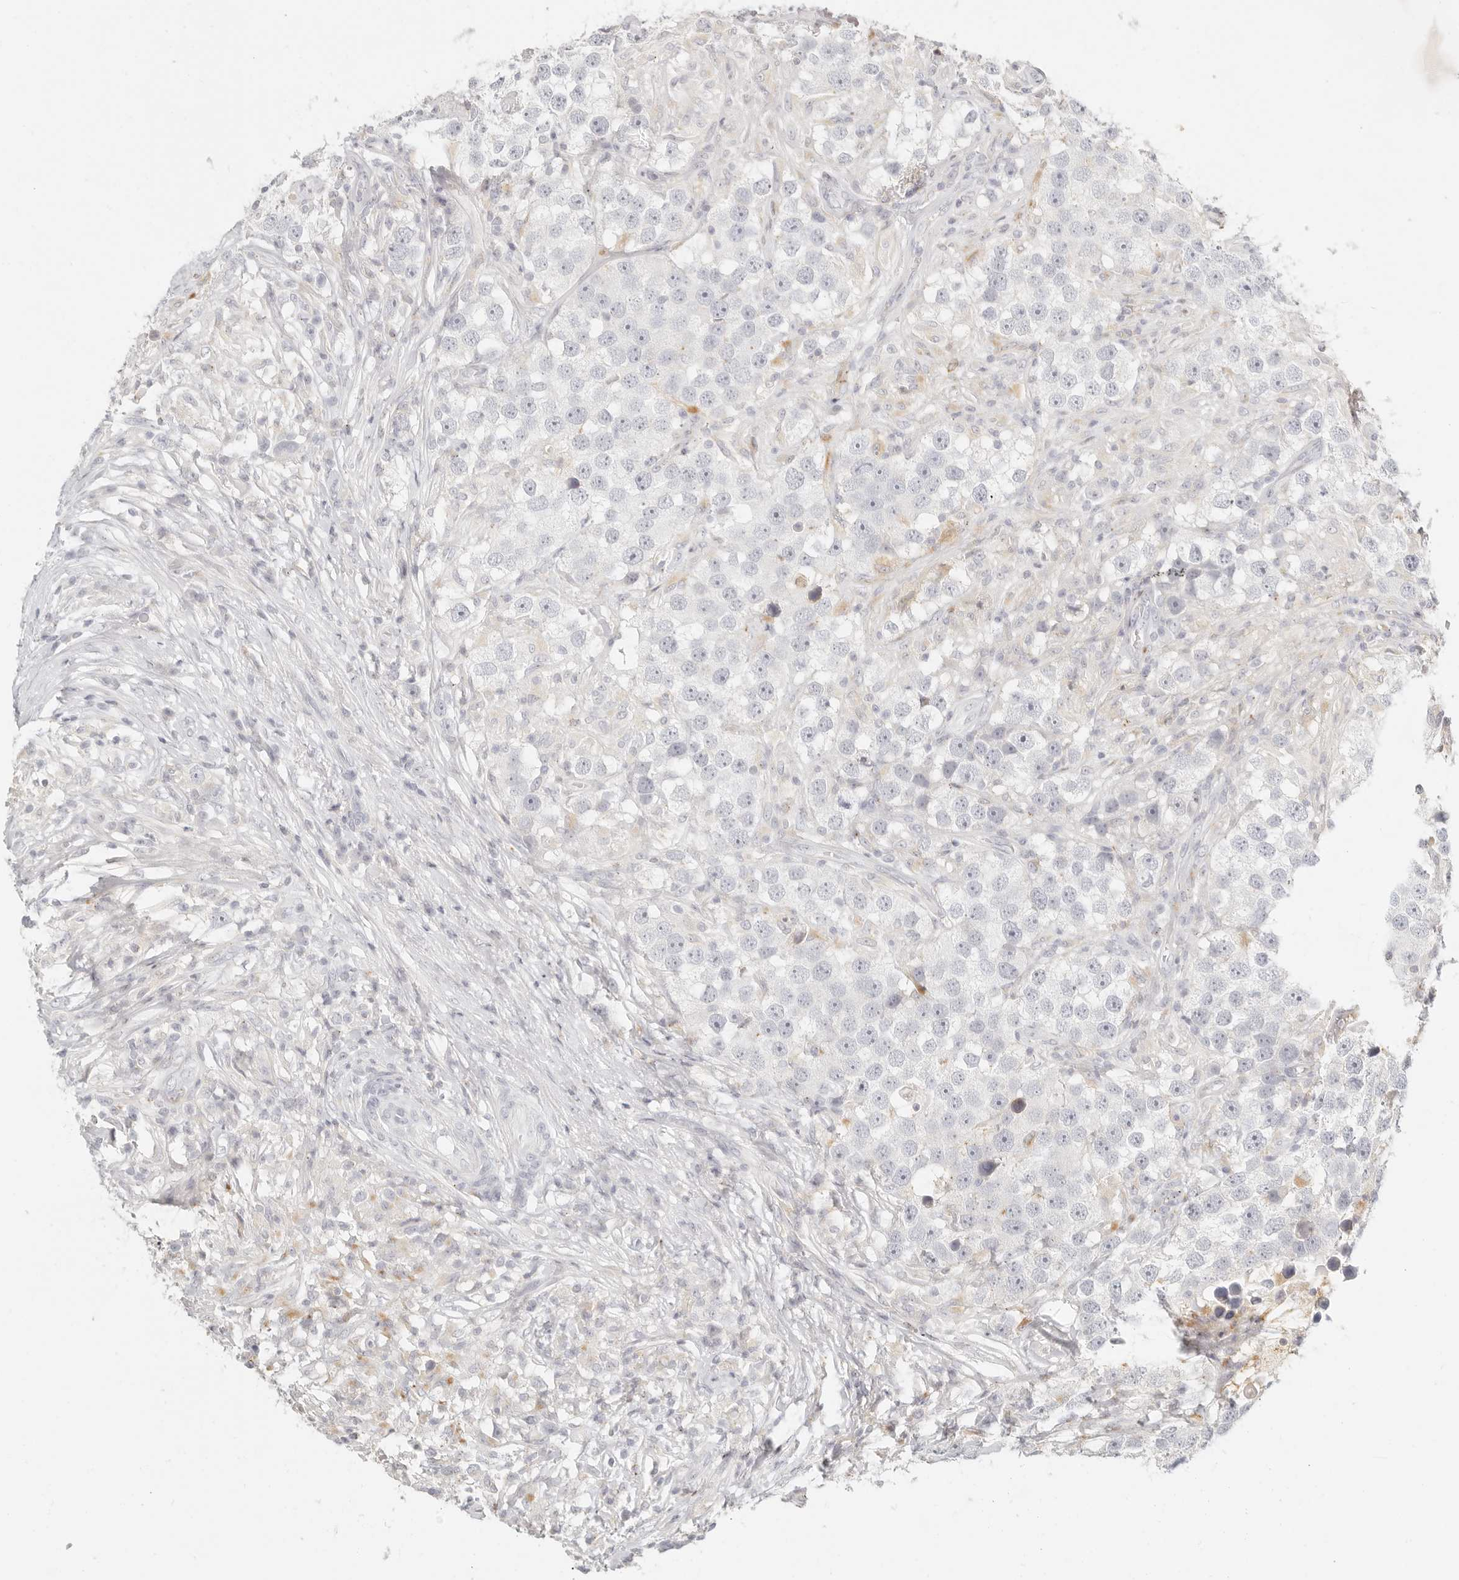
{"staining": {"intensity": "negative", "quantity": "none", "location": "none"}, "tissue": "testis cancer", "cell_type": "Tumor cells", "image_type": "cancer", "snomed": [{"axis": "morphology", "description": "Seminoma, NOS"}, {"axis": "topography", "description": "Testis"}], "caption": "A high-resolution micrograph shows immunohistochemistry staining of testis seminoma, which shows no significant expression in tumor cells. Nuclei are stained in blue.", "gene": "RNASET2", "patient": {"sex": "male", "age": 49}}